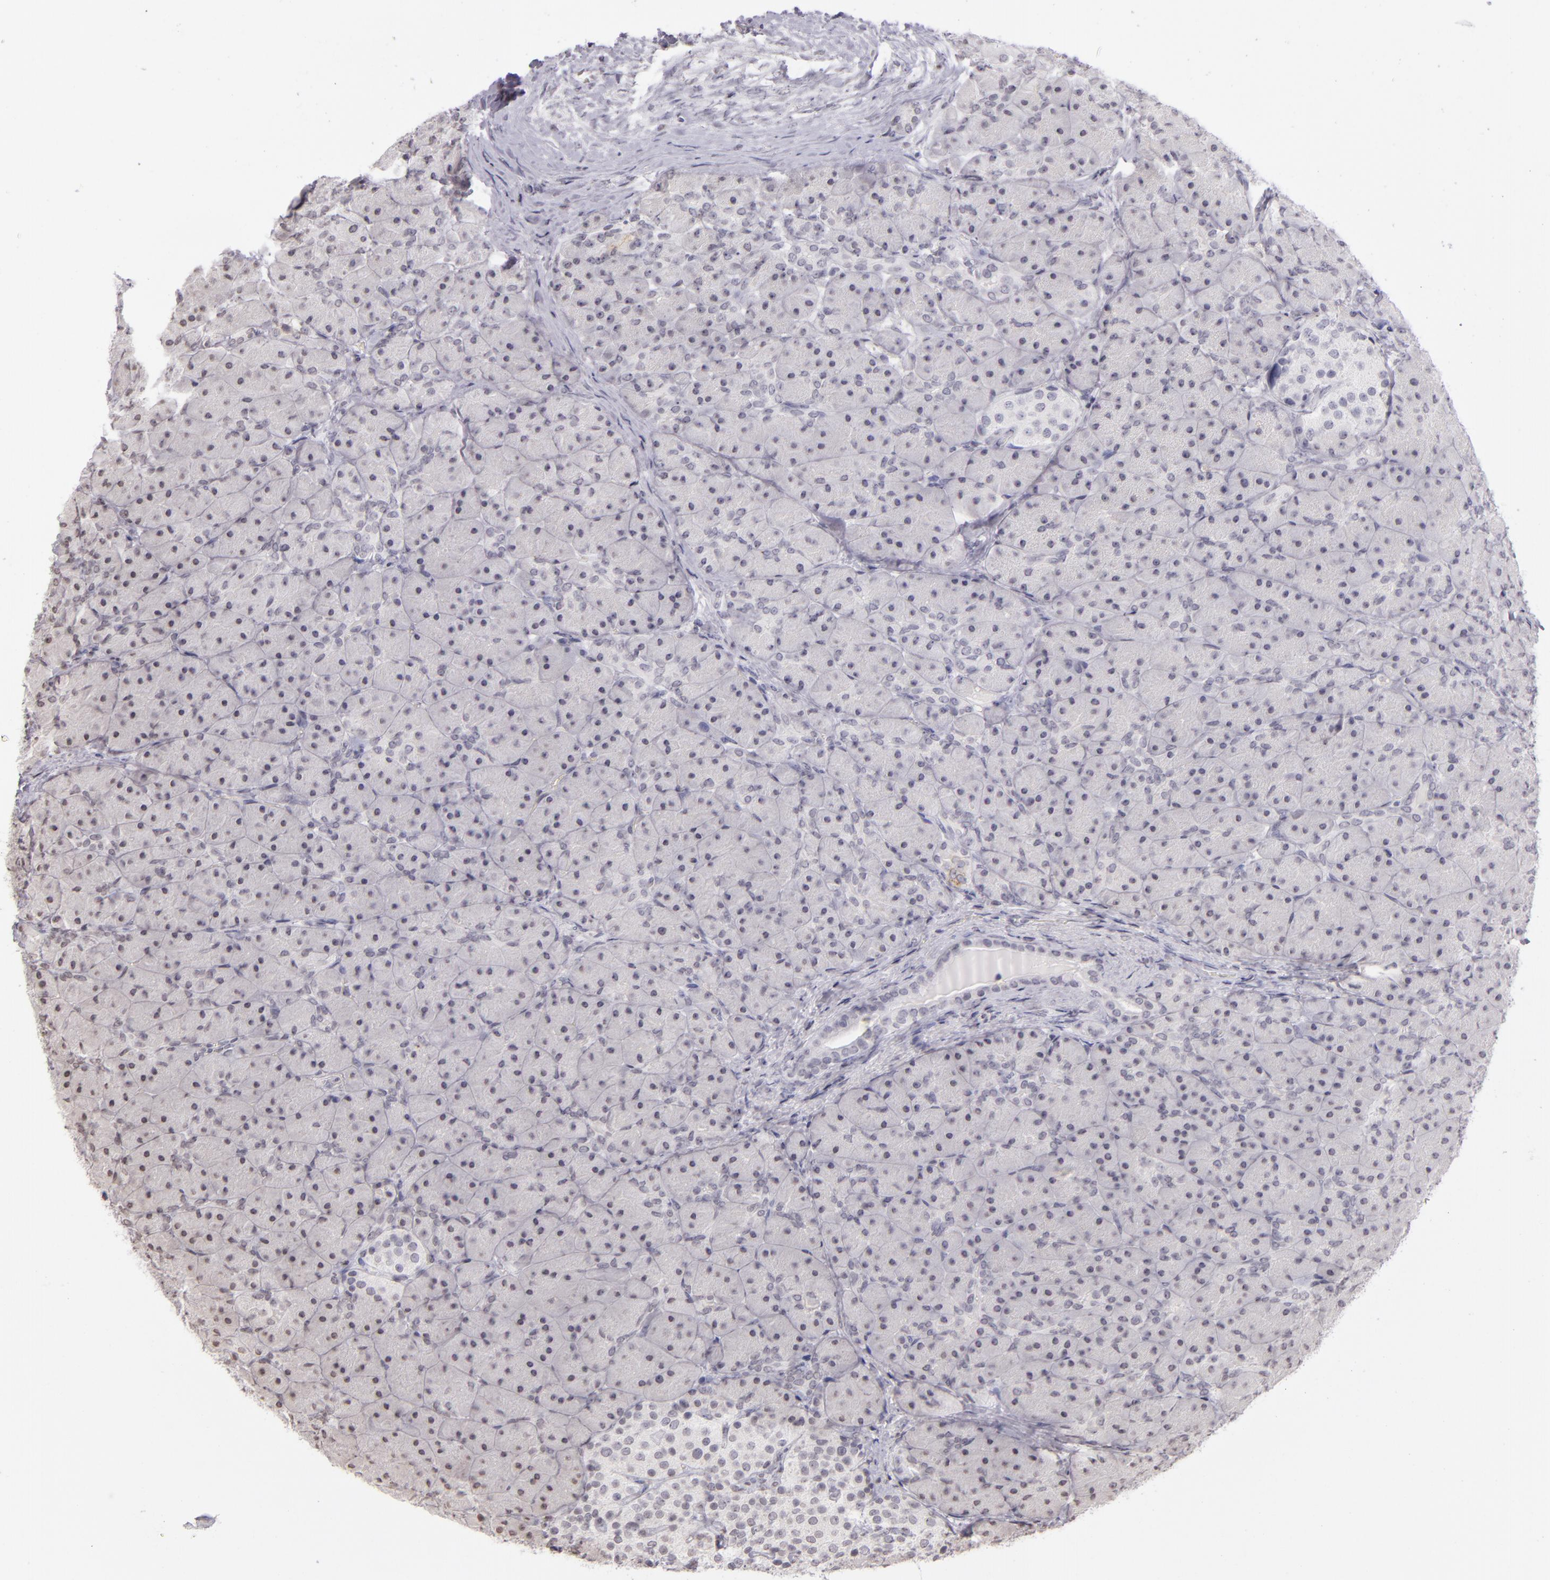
{"staining": {"intensity": "negative", "quantity": "none", "location": "none"}, "tissue": "pancreas", "cell_type": "Exocrine glandular cells", "image_type": "normal", "snomed": [{"axis": "morphology", "description": "Normal tissue, NOS"}, {"axis": "topography", "description": "Pancreas"}], "caption": "DAB immunohistochemical staining of normal pancreas exhibits no significant positivity in exocrine glandular cells.", "gene": "CD40", "patient": {"sex": "male", "age": 66}}